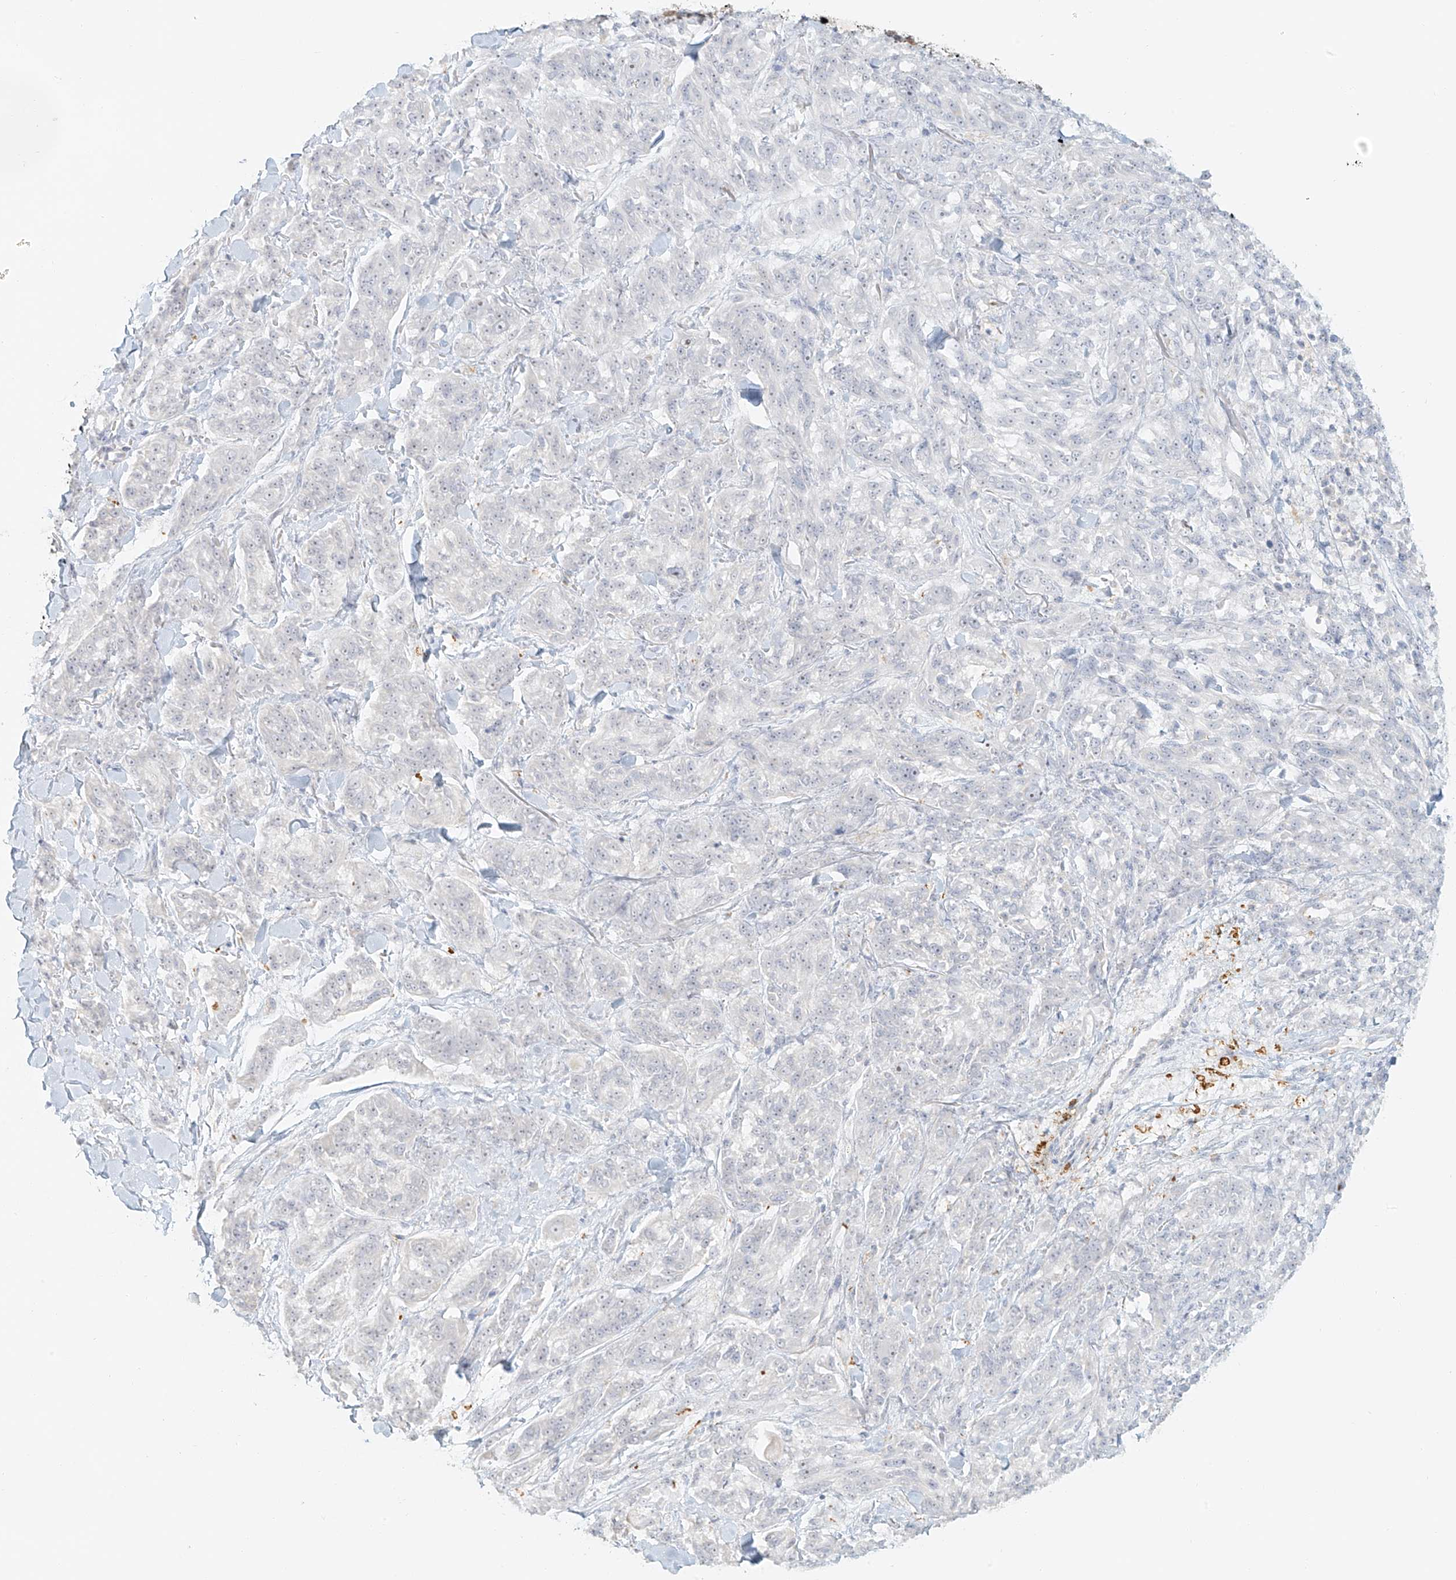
{"staining": {"intensity": "negative", "quantity": "none", "location": "none"}, "tissue": "melanoma", "cell_type": "Tumor cells", "image_type": "cancer", "snomed": [{"axis": "morphology", "description": "Malignant melanoma, NOS"}, {"axis": "topography", "description": "Skin"}], "caption": "Melanoma stained for a protein using immunohistochemistry (IHC) demonstrates no positivity tumor cells.", "gene": "UPK1B", "patient": {"sex": "male", "age": 53}}